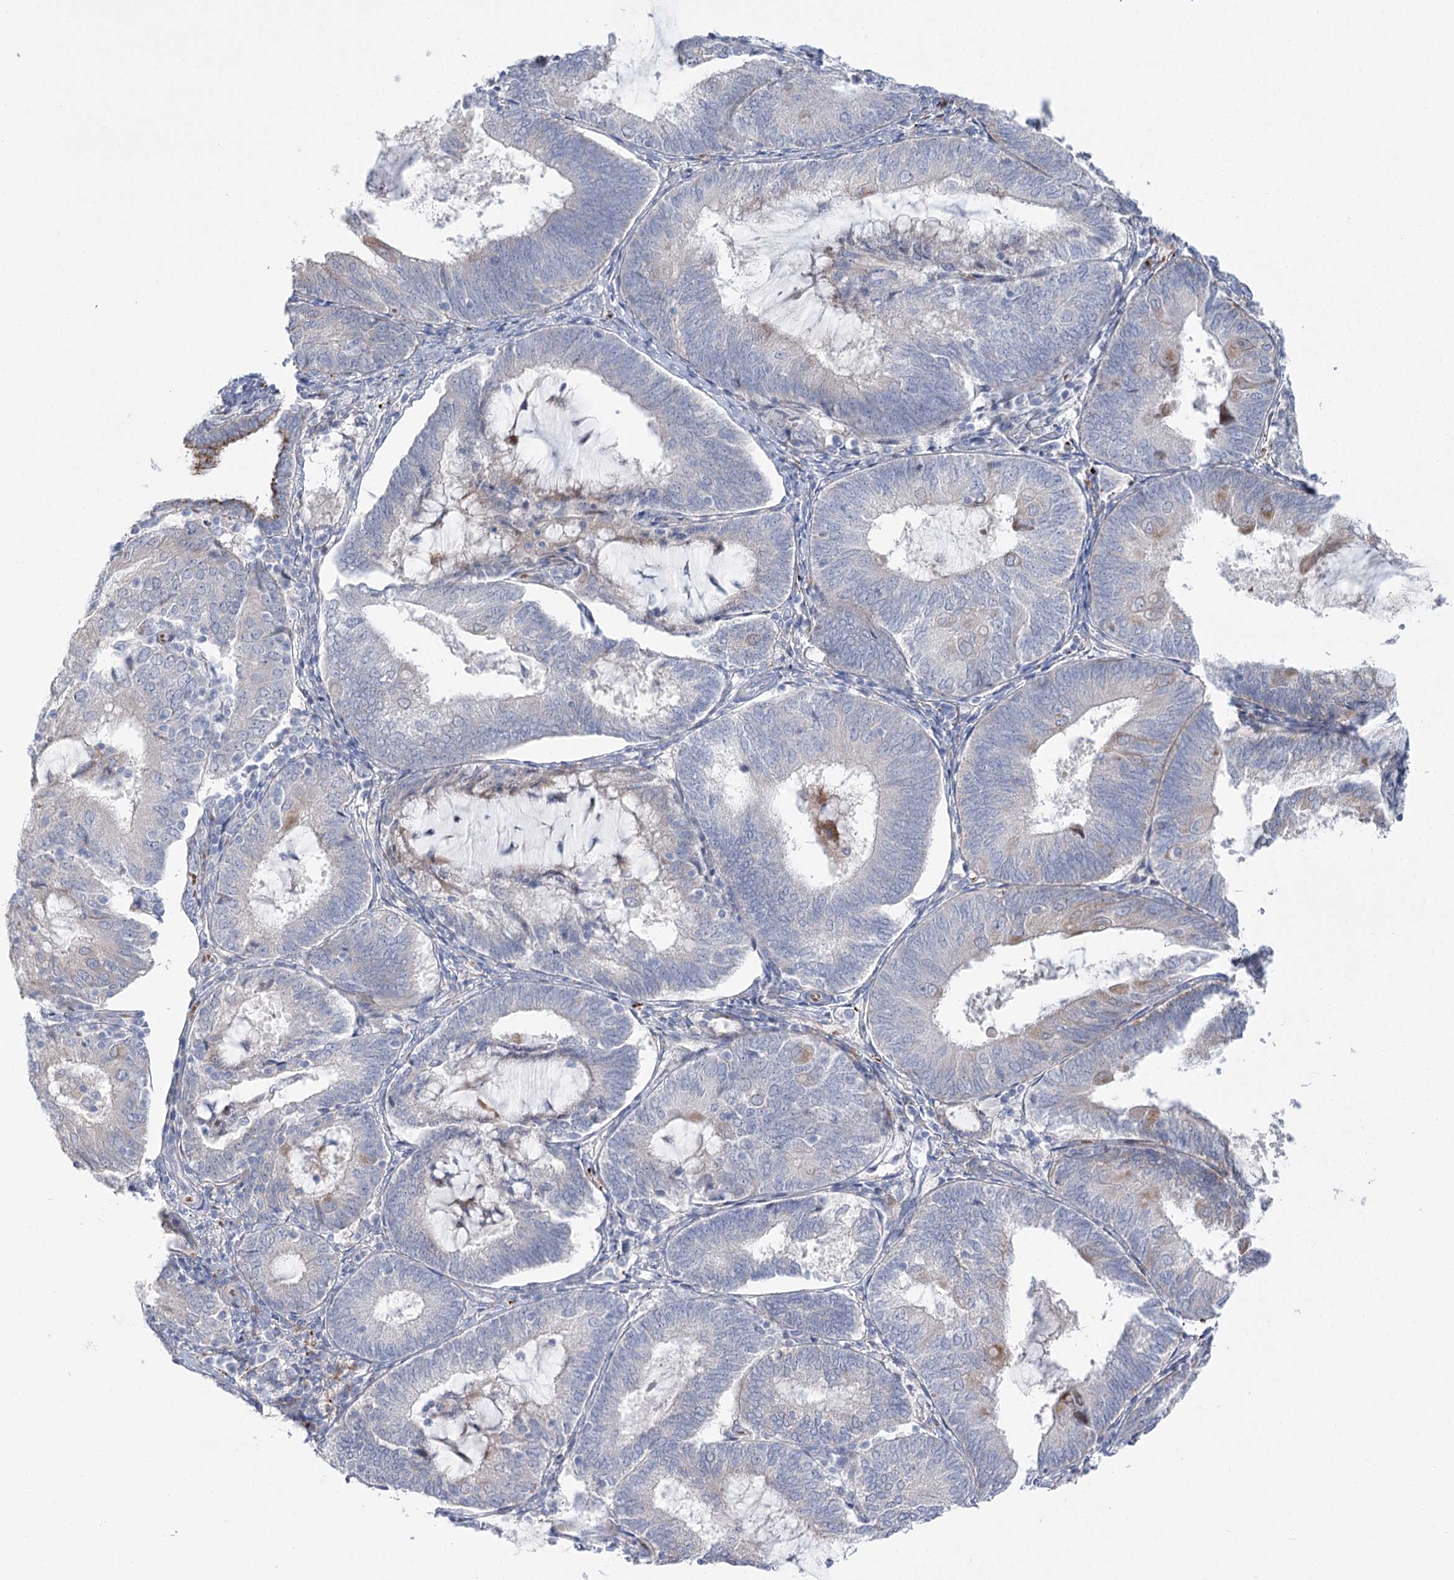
{"staining": {"intensity": "weak", "quantity": "<25%", "location": "cytoplasmic/membranous"}, "tissue": "endometrial cancer", "cell_type": "Tumor cells", "image_type": "cancer", "snomed": [{"axis": "morphology", "description": "Adenocarcinoma, NOS"}, {"axis": "topography", "description": "Endometrium"}], "caption": "Immunohistochemical staining of endometrial adenocarcinoma reveals no significant staining in tumor cells.", "gene": "SIAE", "patient": {"sex": "female", "age": 81}}